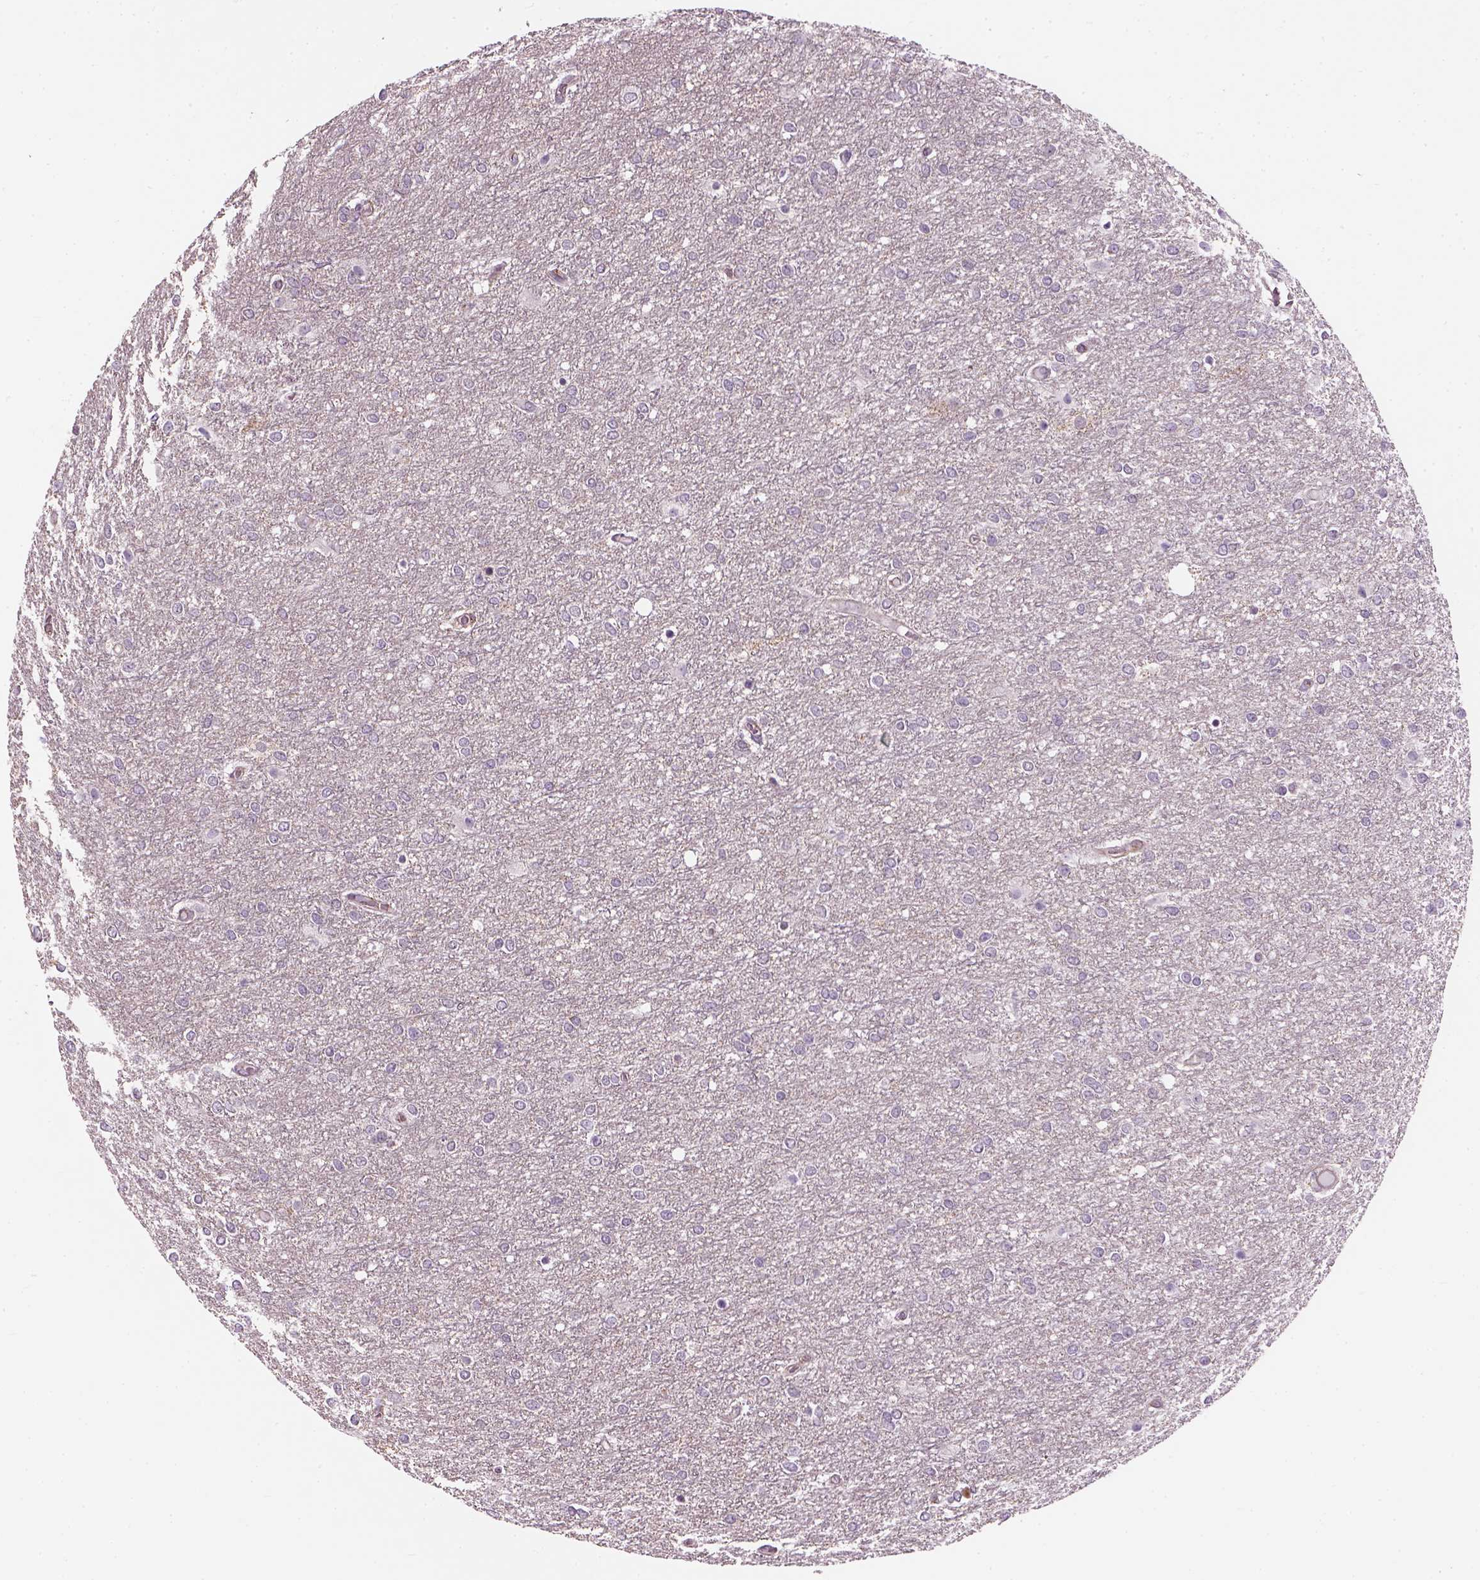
{"staining": {"intensity": "negative", "quantity": "none", "location": "none"}, "tissue": "glioma", "cell_type": "Tumor cells", "image_type": "cancer", "snomed": [{"axis": "morphology", "description": "Glioma, malignant, High grade"}, {"axis": "topography", "description": "Brain"}], "caption": "Malignant glioma (high-grade) stained for a protein using IHC exhibits no expression tumor cells.", "gene": "XK", "patient": {"sex": "female", "age": 61}}